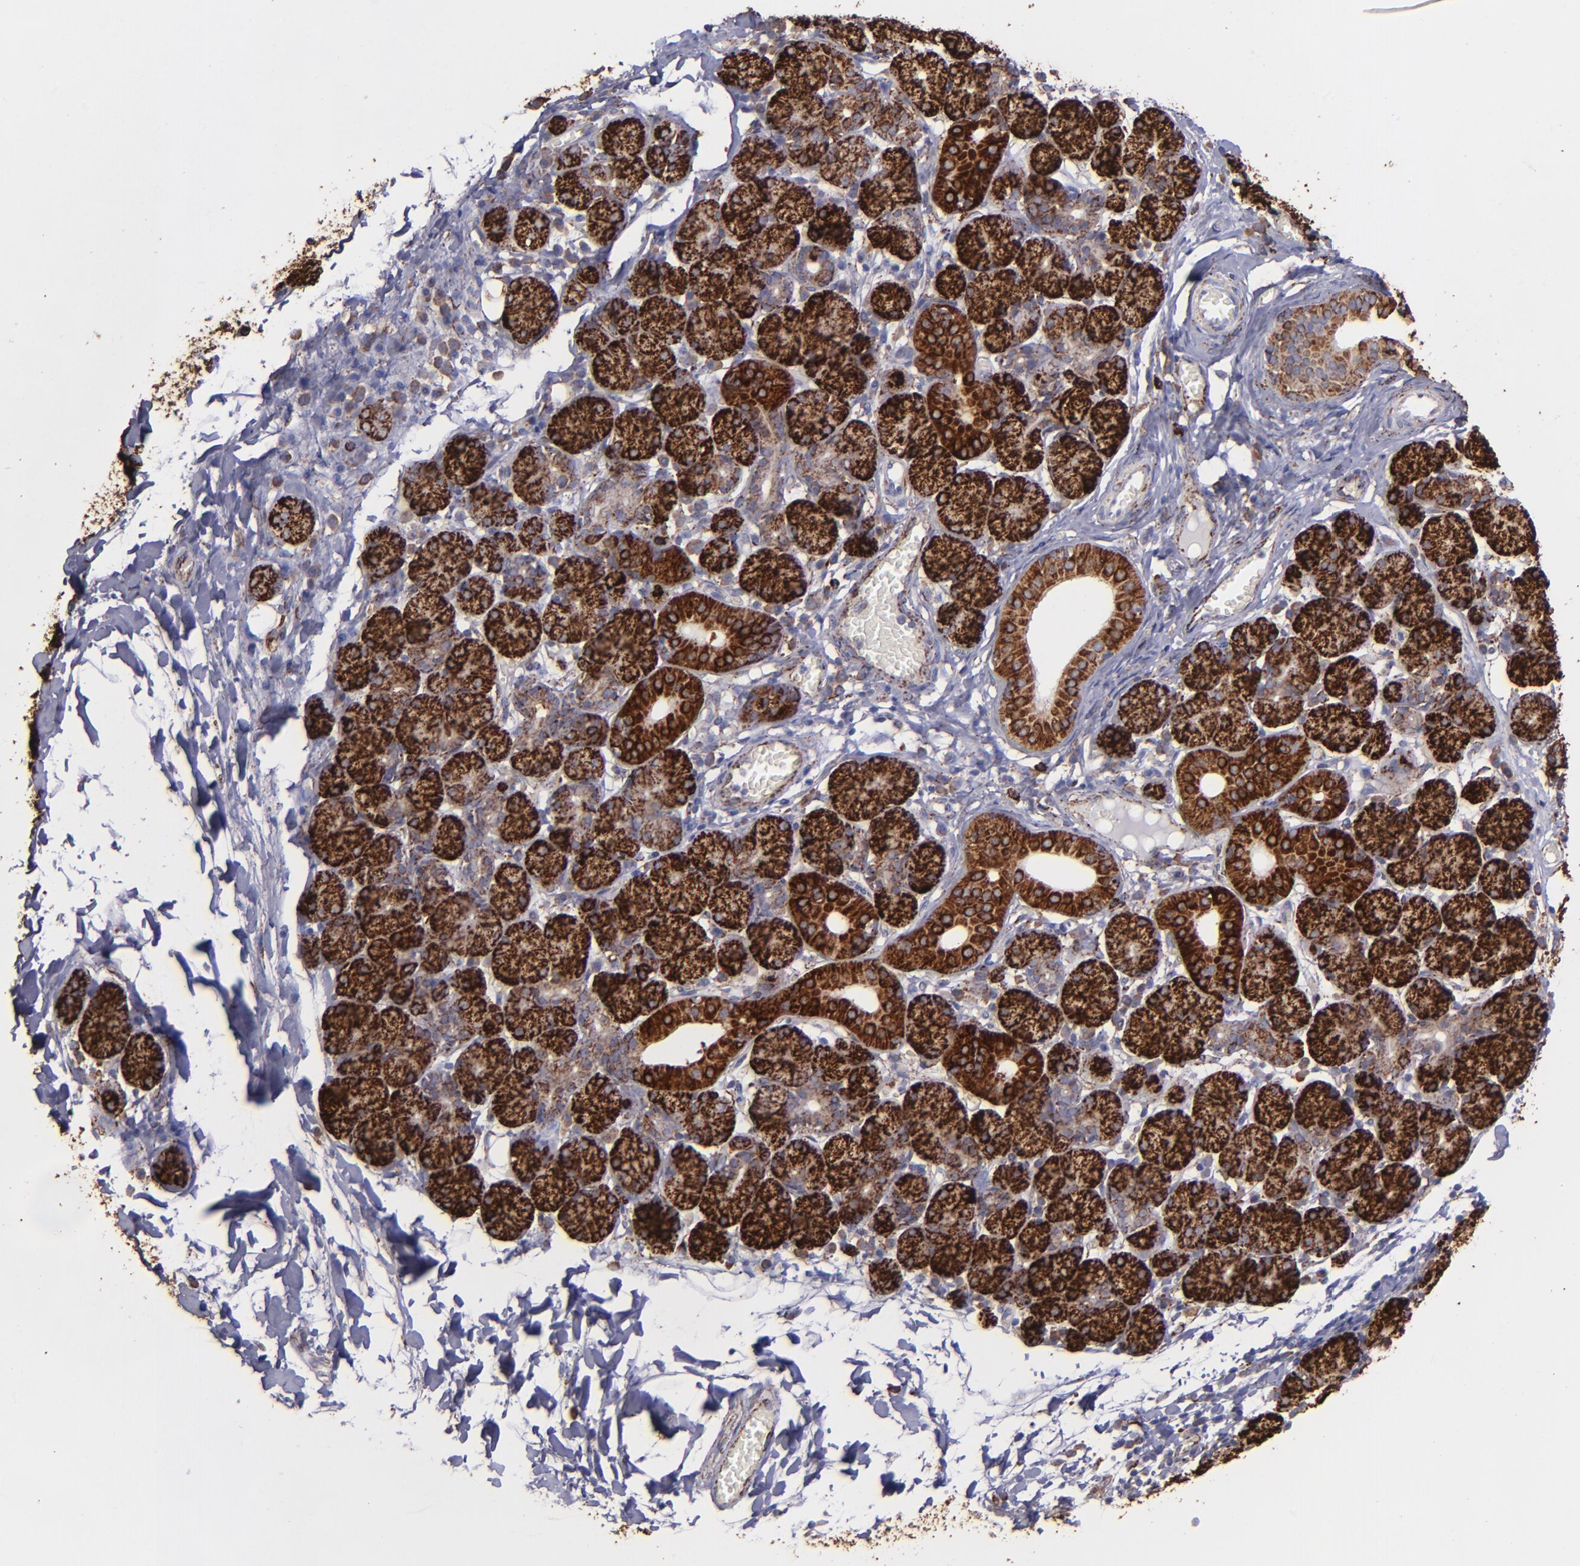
{"staining": {"intensity": "strong", "quantity": "25%-75%", "location": "cytoplasmic/membranous"}, "tissue": "salivary gland", "cell_type": "Glandular cells", "image_type": "normal", "snomed": [{"axis": "morphology", "description": "Normal tissue, NOS"}, {"axis": "topography", "description": "Salivary gland"}], "caption": "Human salivary gland stained for a protein (brown) shows strong cytoplasmic/membranous positive expression in approximately 25%-75% of glandular cells.", "gene": "MAOB", "patient": {"sex": "female", "age": 24}}